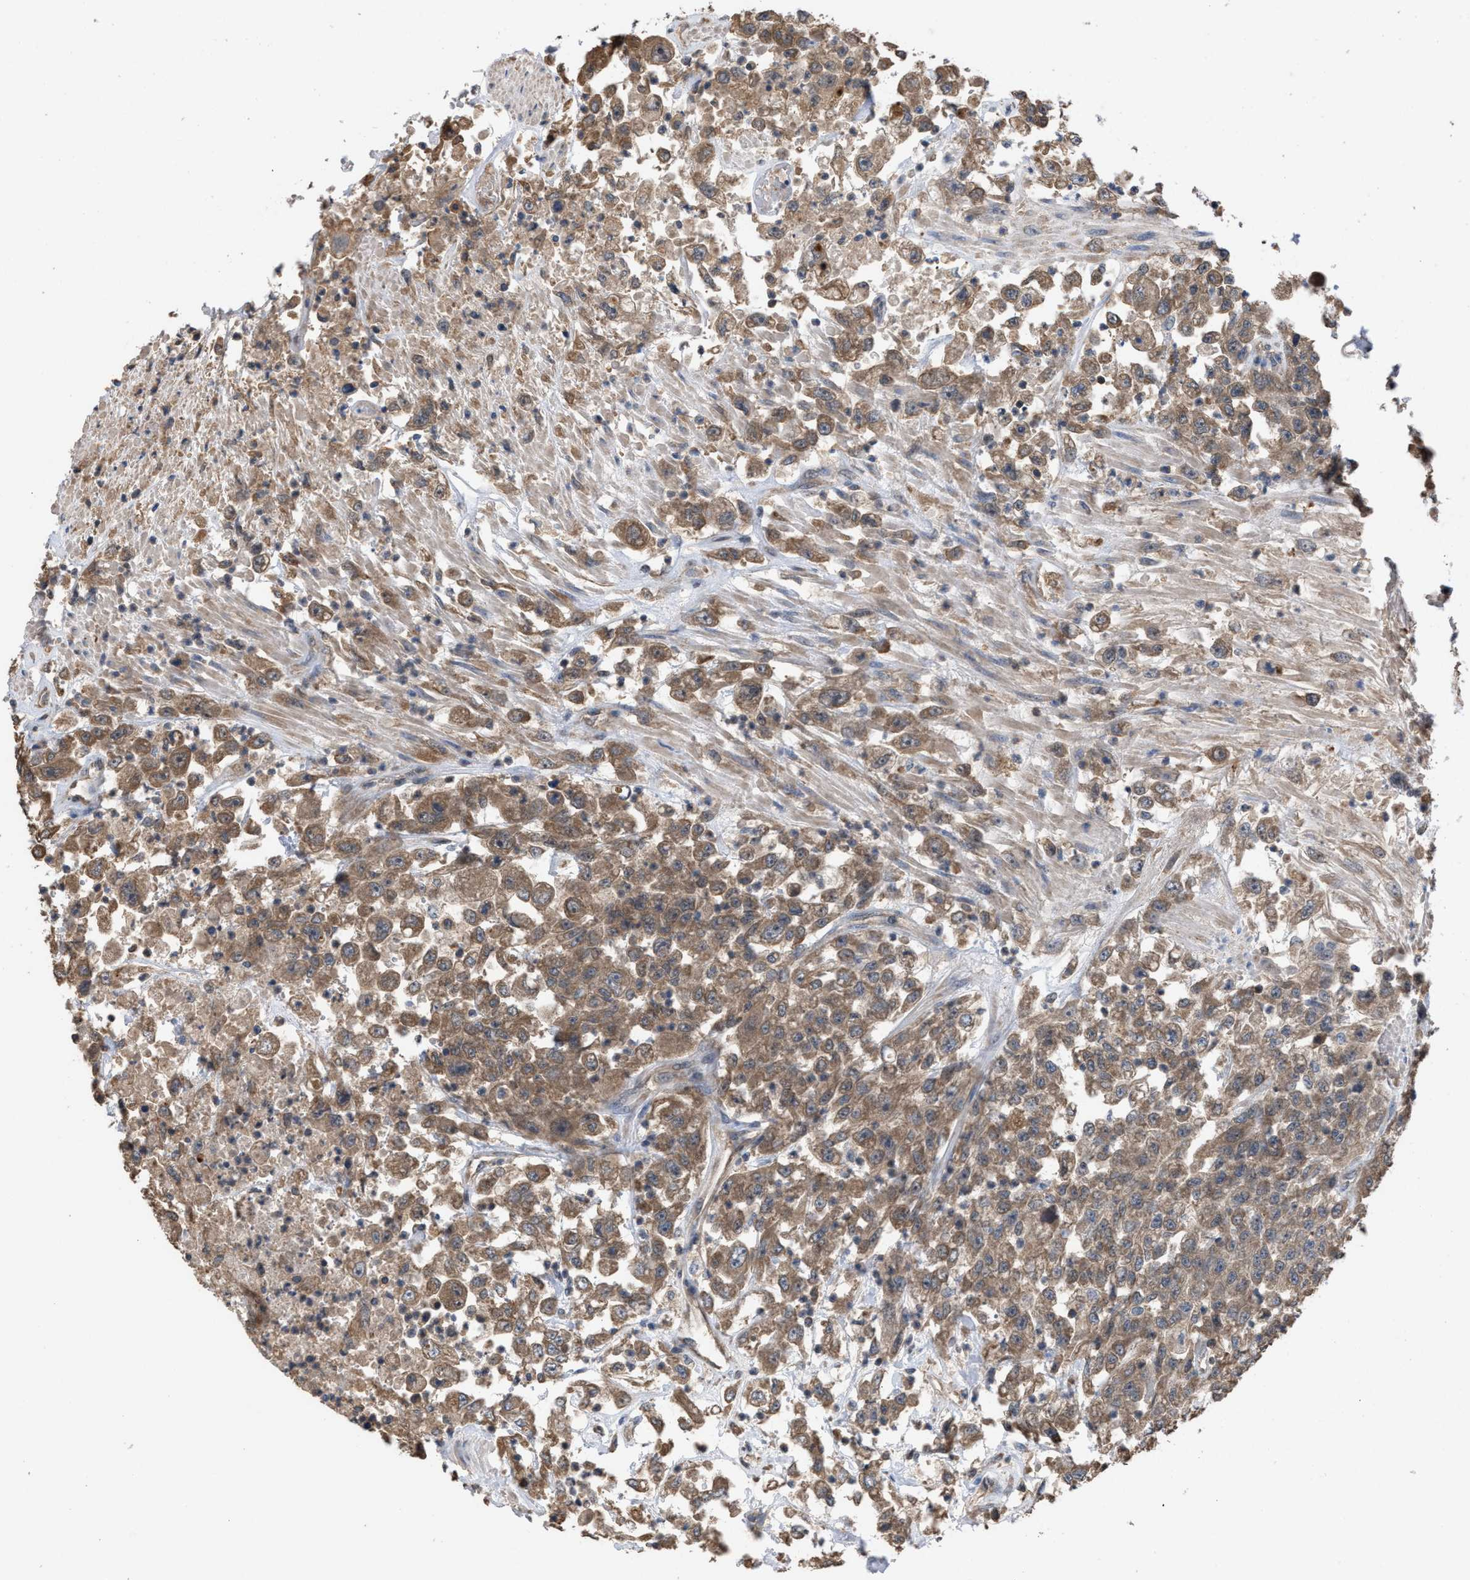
{"staining": {"intensity": "moderate", "quantity": ">75%", "location": "cytoplasmic/membranous"}, "tissue": "urothelial cancer", "cell_type": "Tumor cells", "image_type": "cancer", "snomed": [{"axis": "morphology", "description": "Urothelial carcinoma, High grade"}, {"axis": "topography", "description": "Urinary bladder"}], "caption": "A photomicrograph showing moderate cytoplasmic/membranous staining in approximately >75% of tumor cells in urothelial cancer, as visualized by brown immunohistochemical staining.", "gene": "C9orf78", "patient": {"sex": "male", "age": 46}}